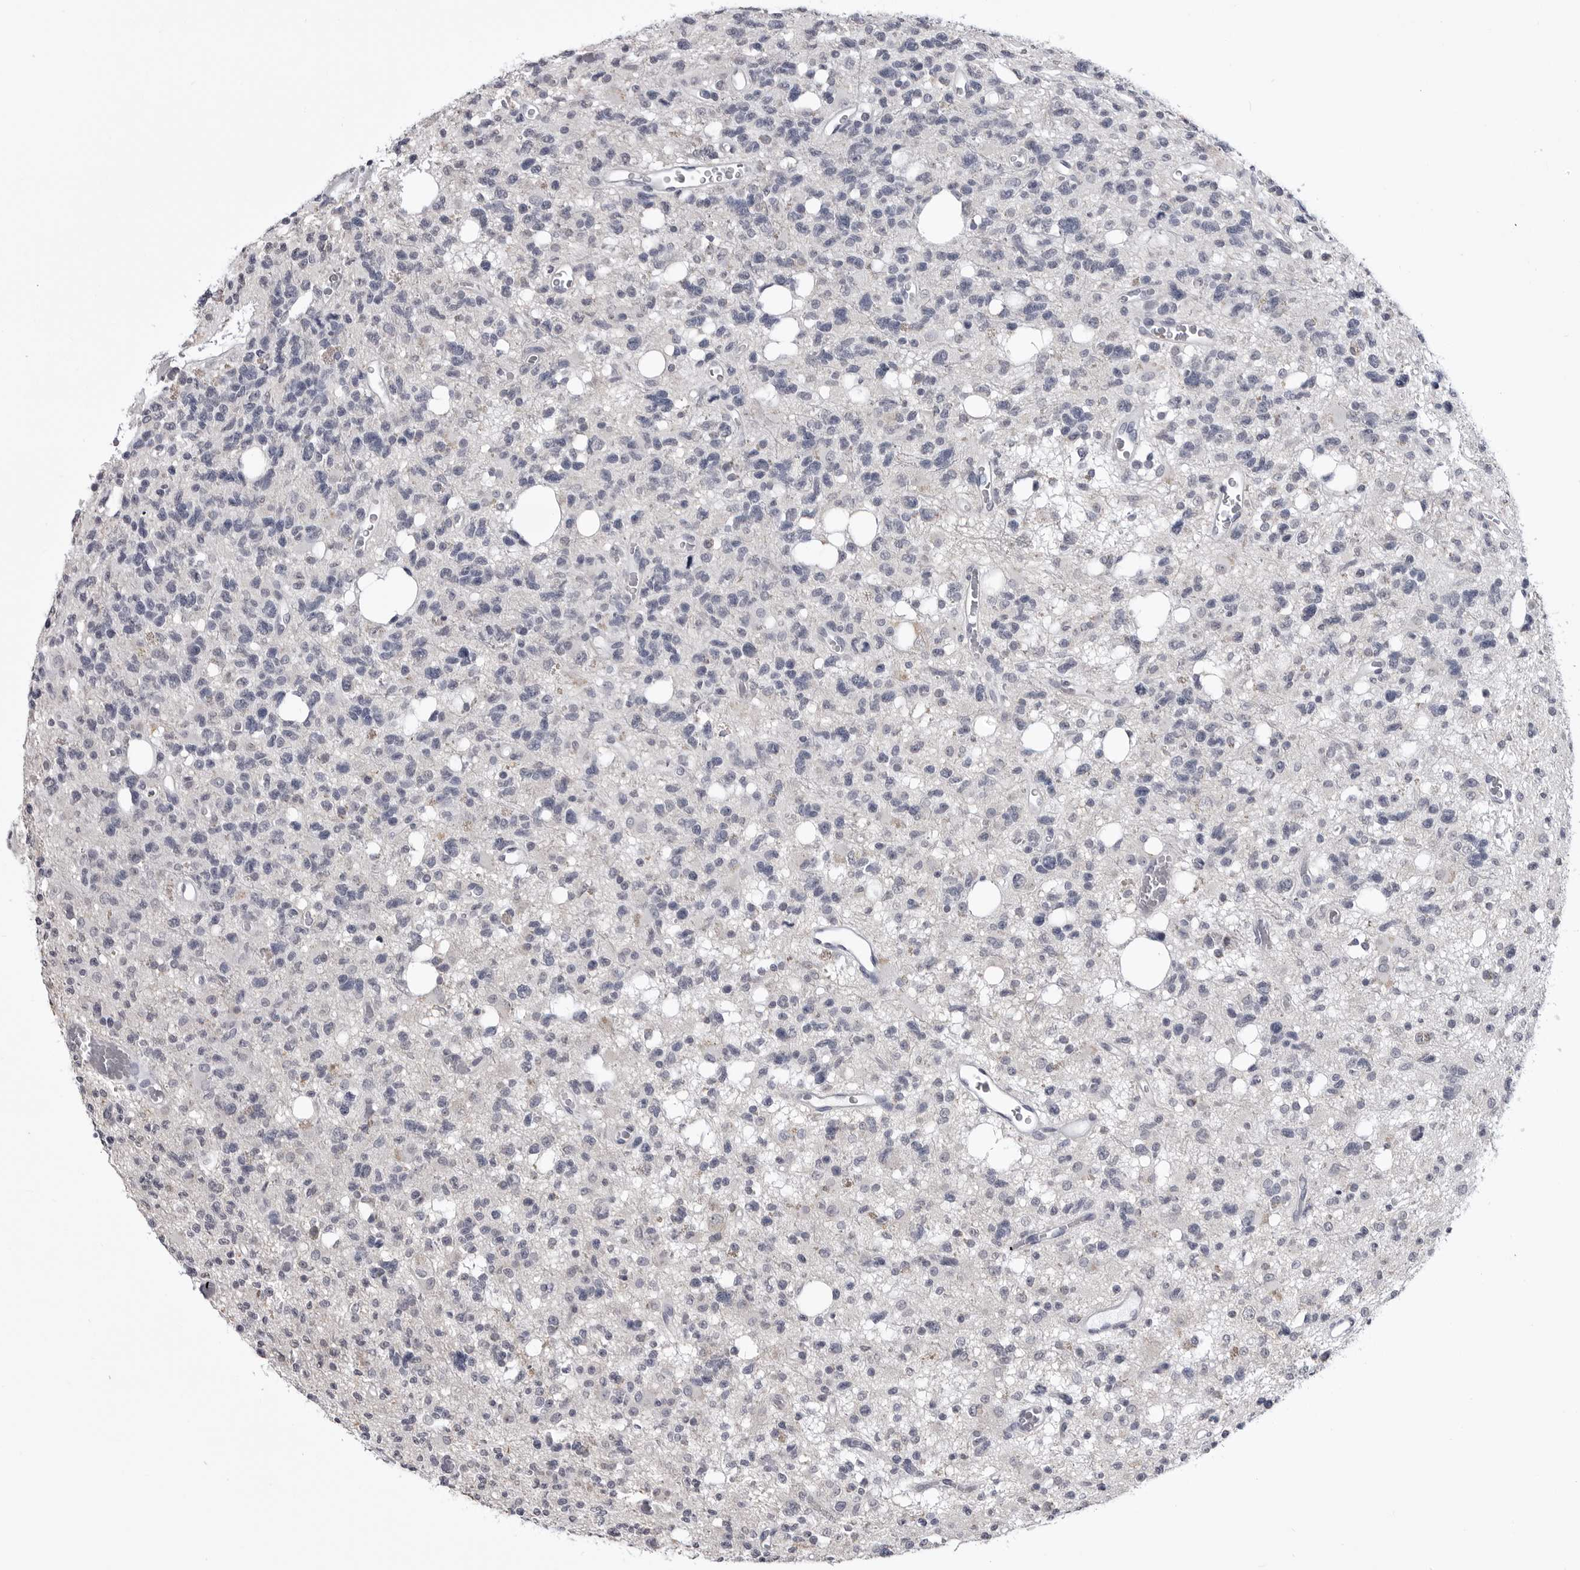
{"staining": {"intensity": "negative", "quantity": "none", "location": "none"}, "tissue": "glioma", "cell_type": "Tumor cells", "image_type": "cancer", "snomed": [{"axis": "morphology", "description": "Glioma, malignant, High grade"}, {"axis": "topography", "description": "Brain"}], "caption": "Immunohistochemistry (IHC) of glioma reveals no positivity in tumor cells.", "gene": "STAP2", "patient": {"sex": "female", "age": 62}}